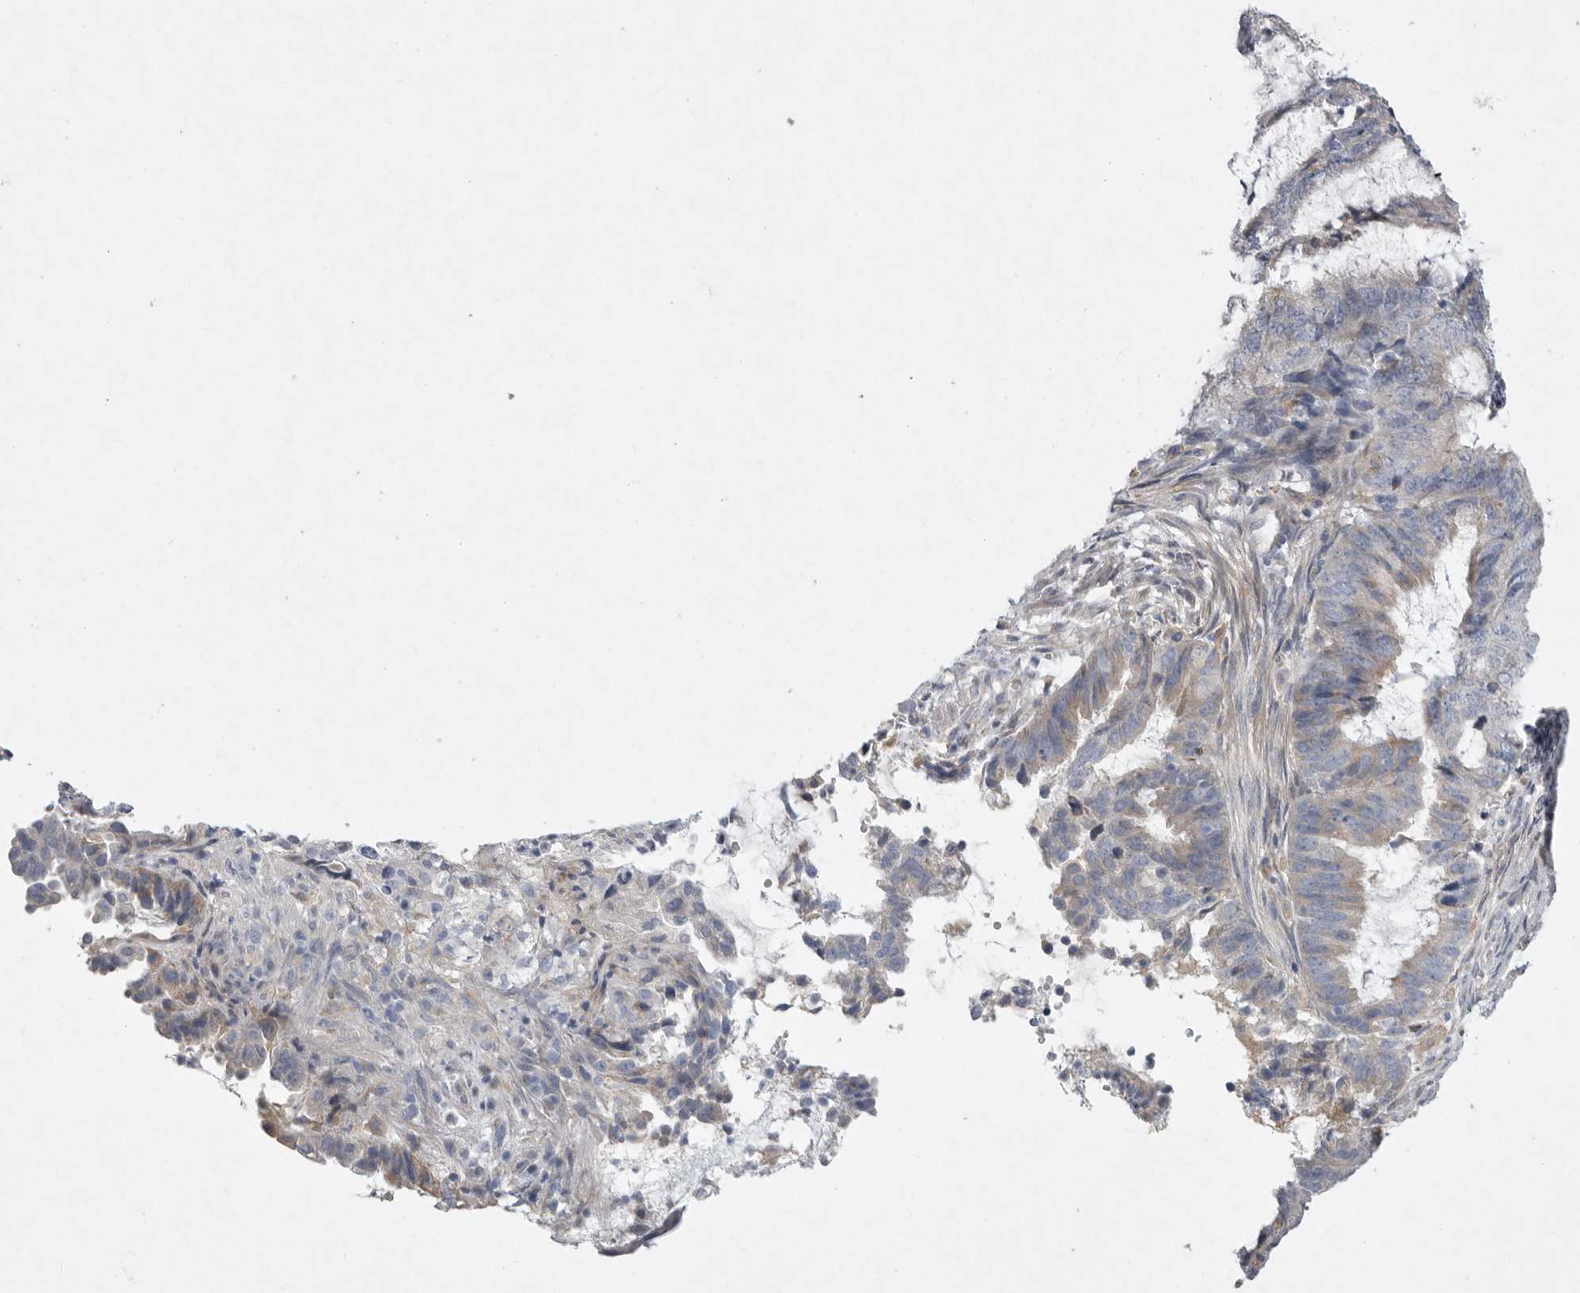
{"staining": {"intensity": "weak", "quantity": "<25%", "location": "cytoplasmic/membranous"}, "tissue": "endometrial cancer", "cell_type": "Tumor cells", "image_type": "cancer", "snomed": [{"axis": "morphology", "description": "Adenocarcinoma, NOS"}, {"axis": "topography", "description": "Endometrium"}], "caption": "This is an immunohistochemistry image of endometrial cancer. There is no positivity in tumor cells.", "gene": "EDEM3", "patient": {"sex": "female", "age": 49}}